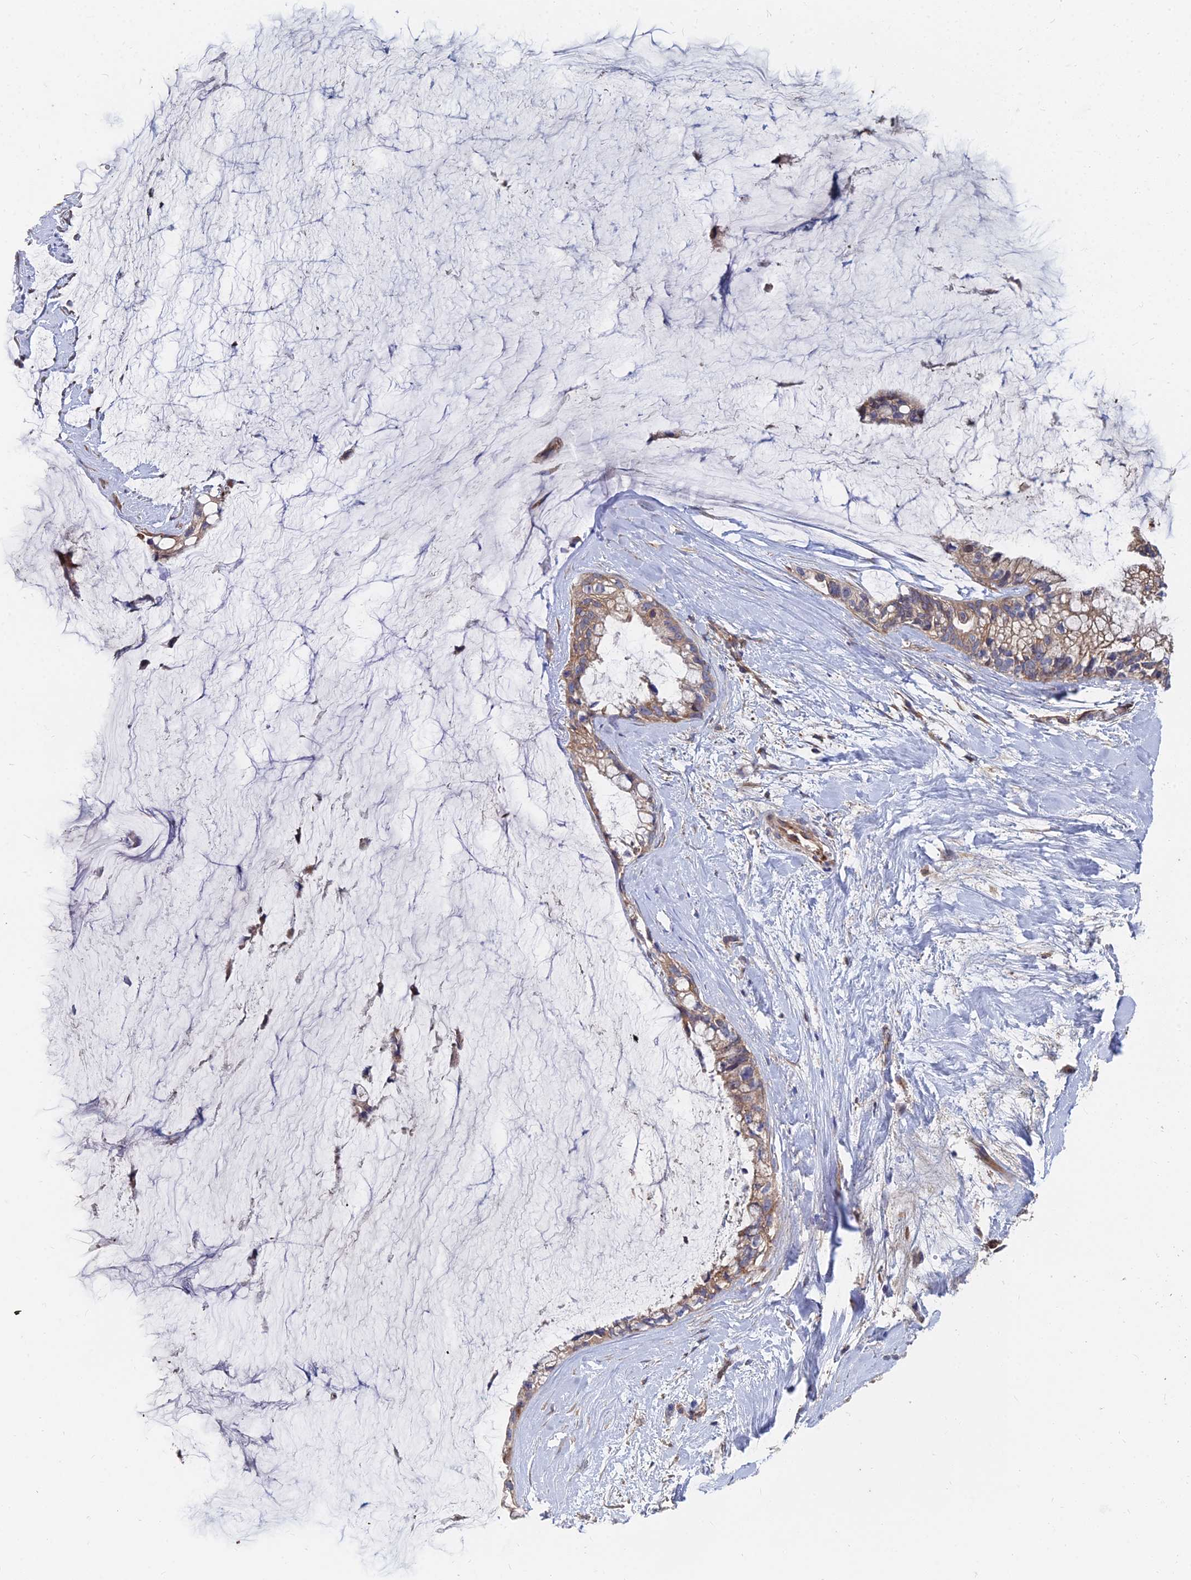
{"staining": {"intensity": "weak", "quantity": ">75%", "location": "cytoplasmic/membranous"}, "tissue": "ovarian cancer", "cell_type": "Tumor cells", "image_type": "cancer", "snomed": [{"axis": "morphology", "description": "Cystadenocarcinoma, mucinous, NOS"}, {"axis": "topography", "description": "Ovary"}], "caption": "High-power microscopy captured an IHC histopathology image of ovarian mucinous cystadenocarcinoma, revealing weak cytoplasmic/membranous staining in about >75% of tumor cells.", "gene": "CCZ1", "patient": {"sex": "female", "age": 39}}